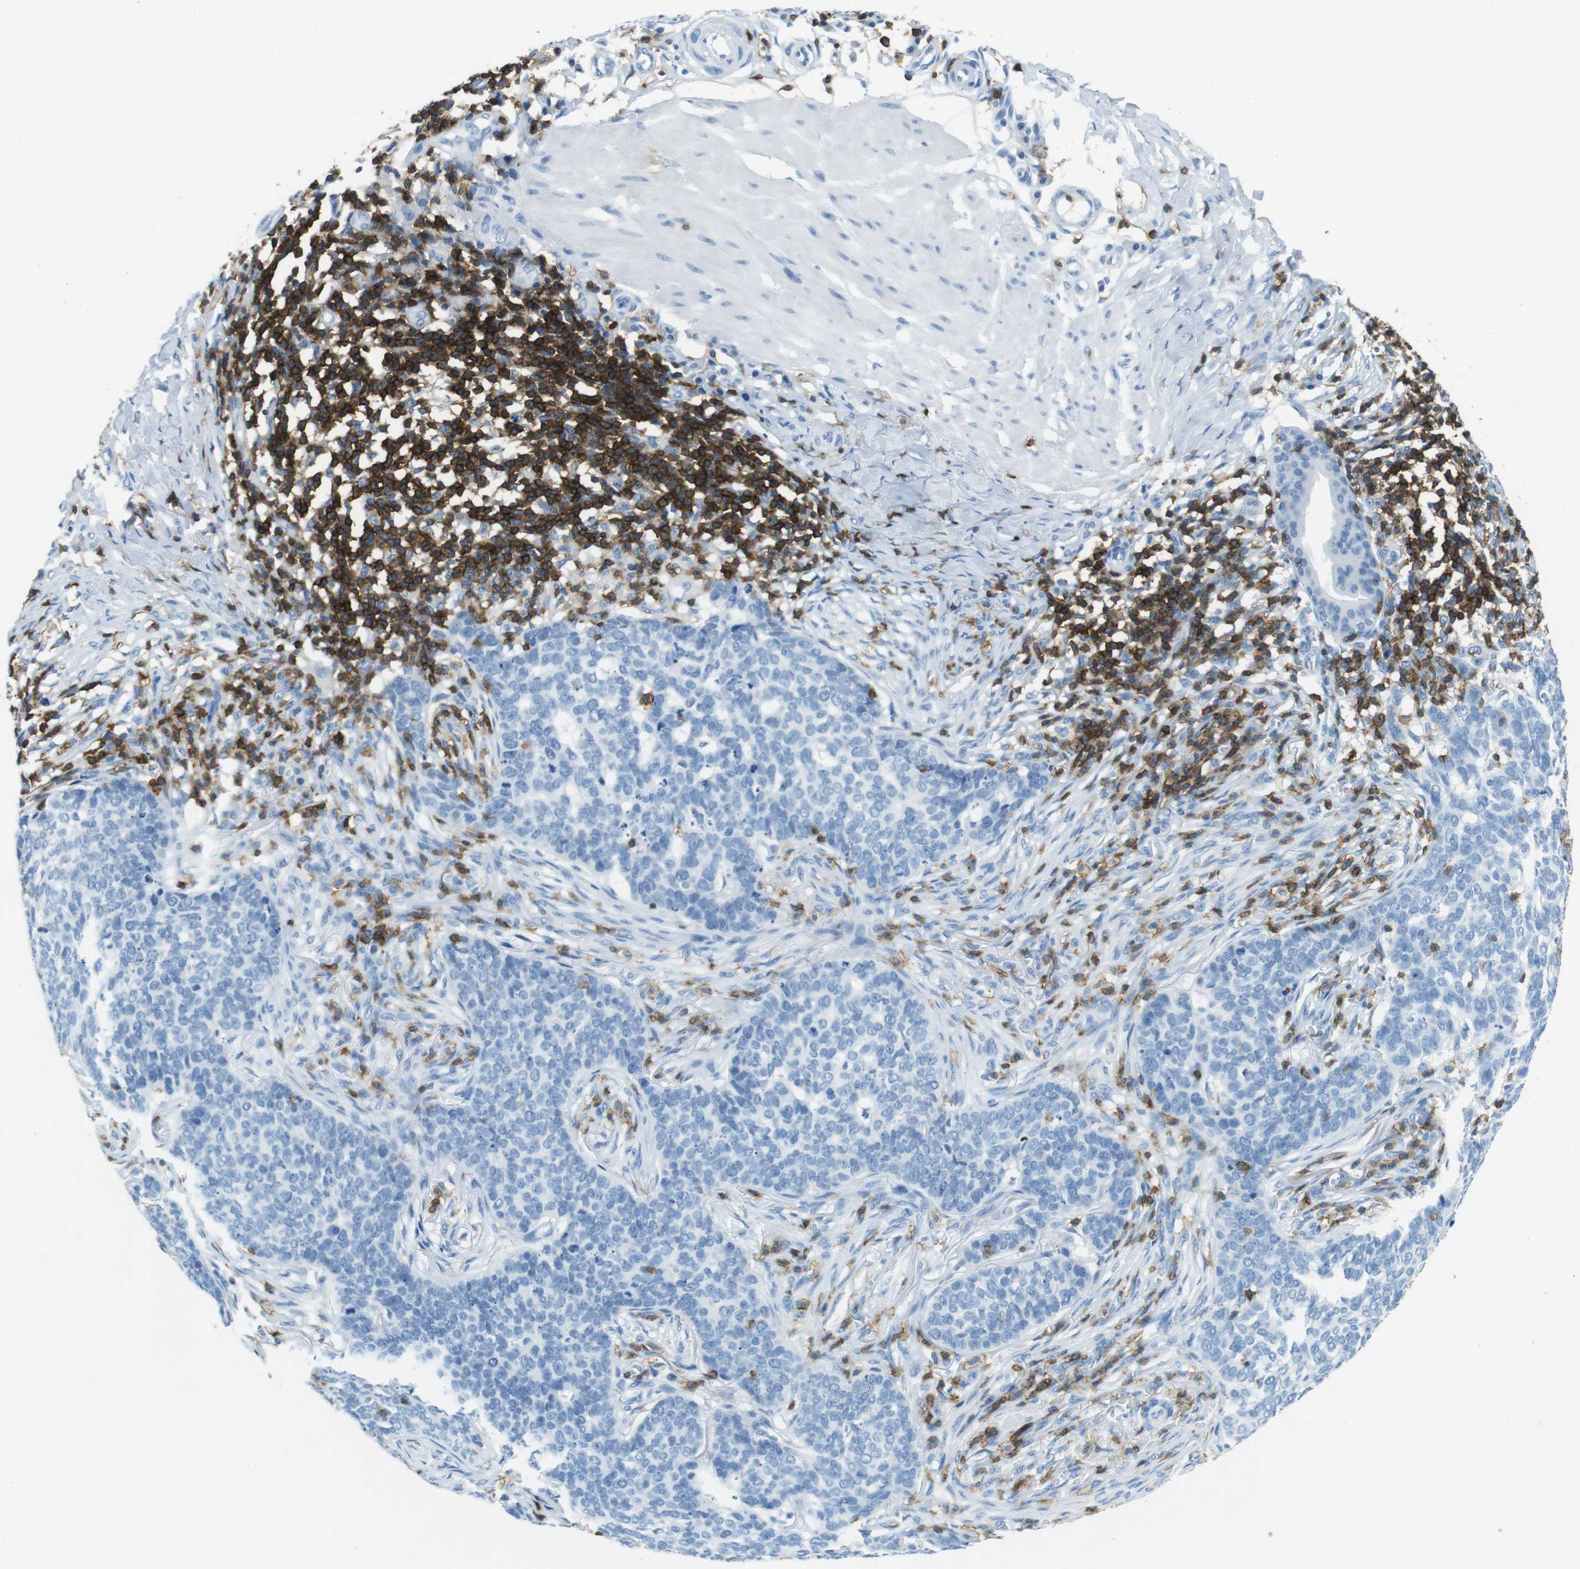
{"staining": {"intensity": "negative", "quantity": "none", "location": "none"}, "tissue": "skin cancer", "cell_type": "Tumor cells", "image_type": "cancer", "snomed": [{"axis": "morphology", "description": "Basal cell carcinoma"}, {"axis": "topography", "description": "Skin"}], "caption": "Immunohistochemistry (IHC) micrograph of neoplastic tissue: human skin cancer stained with DAB (3,3'-diaminobenzidine) shows no significant protein staining in tumor cells.", "gene": "LAT", "patient": {"sex": "male", "age": 85}}